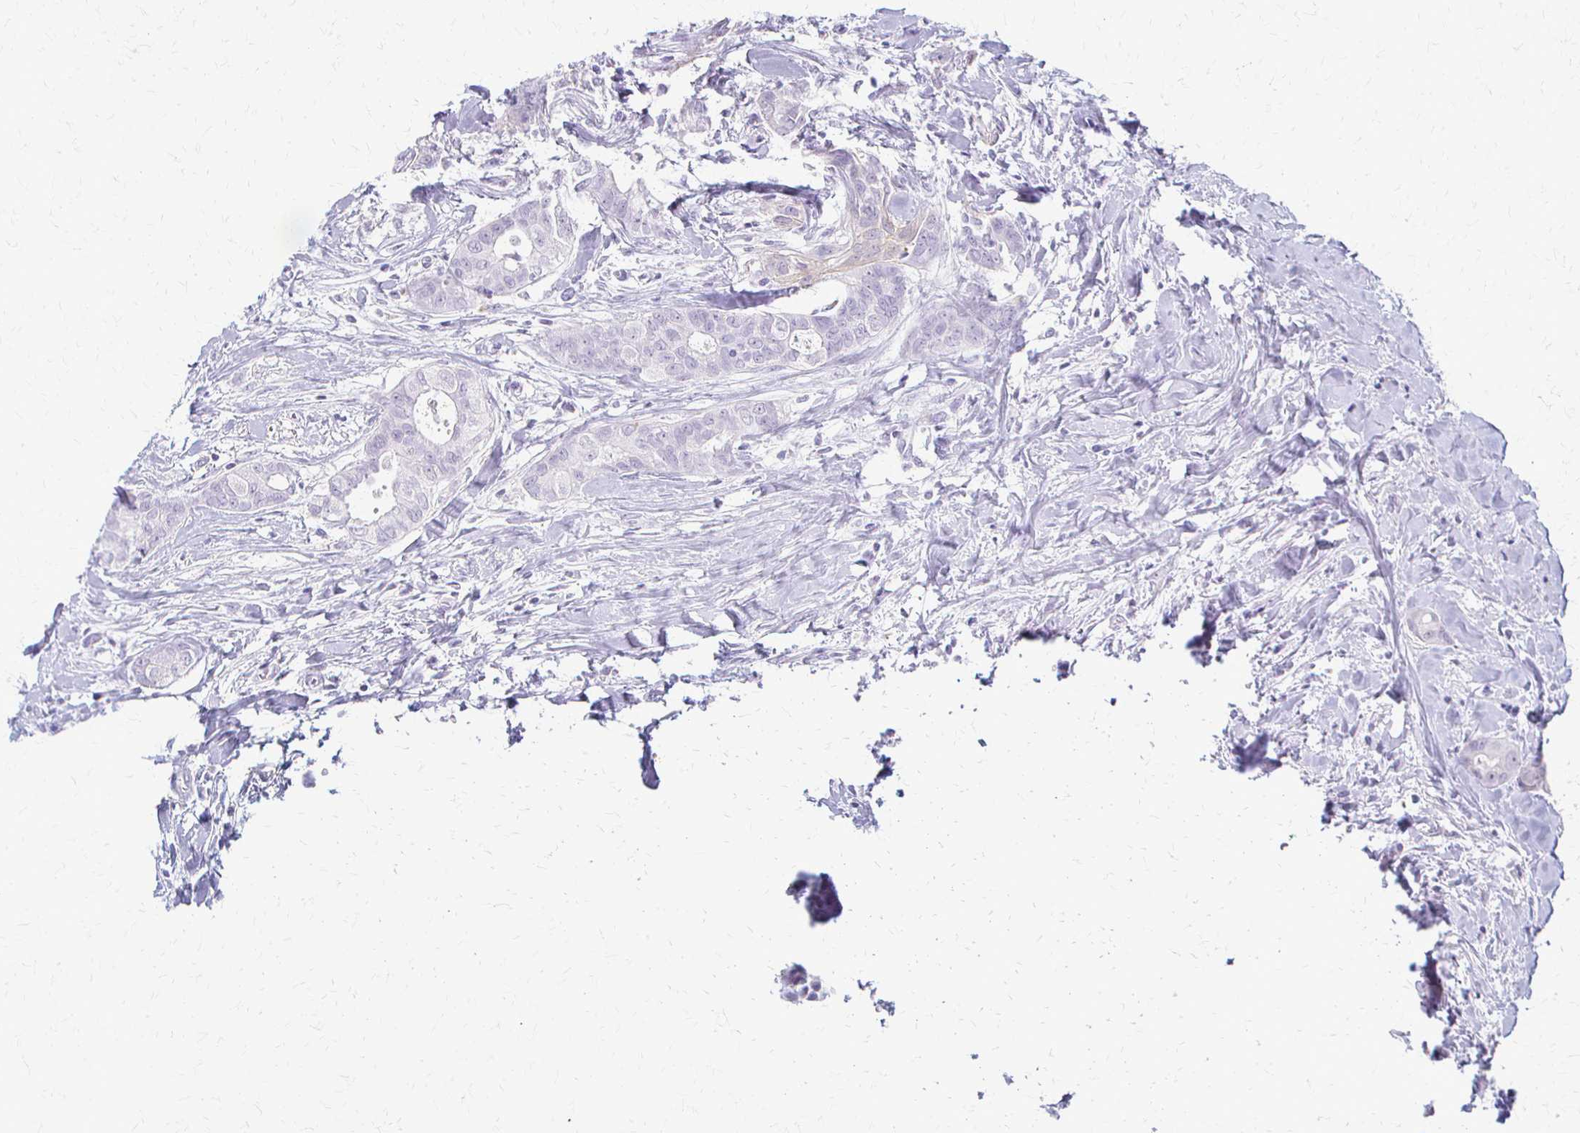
{"staining": {"intensity": "negative", "quantity": "none", "location": "none"}, "tissue": "breast cancer", "cell_type": "Tumor cells", "image_type": "cancer", "snomed": [{"axis": "morphology", "description": "Duct carcinoma"}, {"axis": "topography", "description": "Breast"}], "caption": "This is a image of immunohistochemistry staining of breast cancer (intraductal carcinoma), which shows no staining in tumor cells.", "gene": "ACP5", "patient": {"sex": "female", "age": 45}}